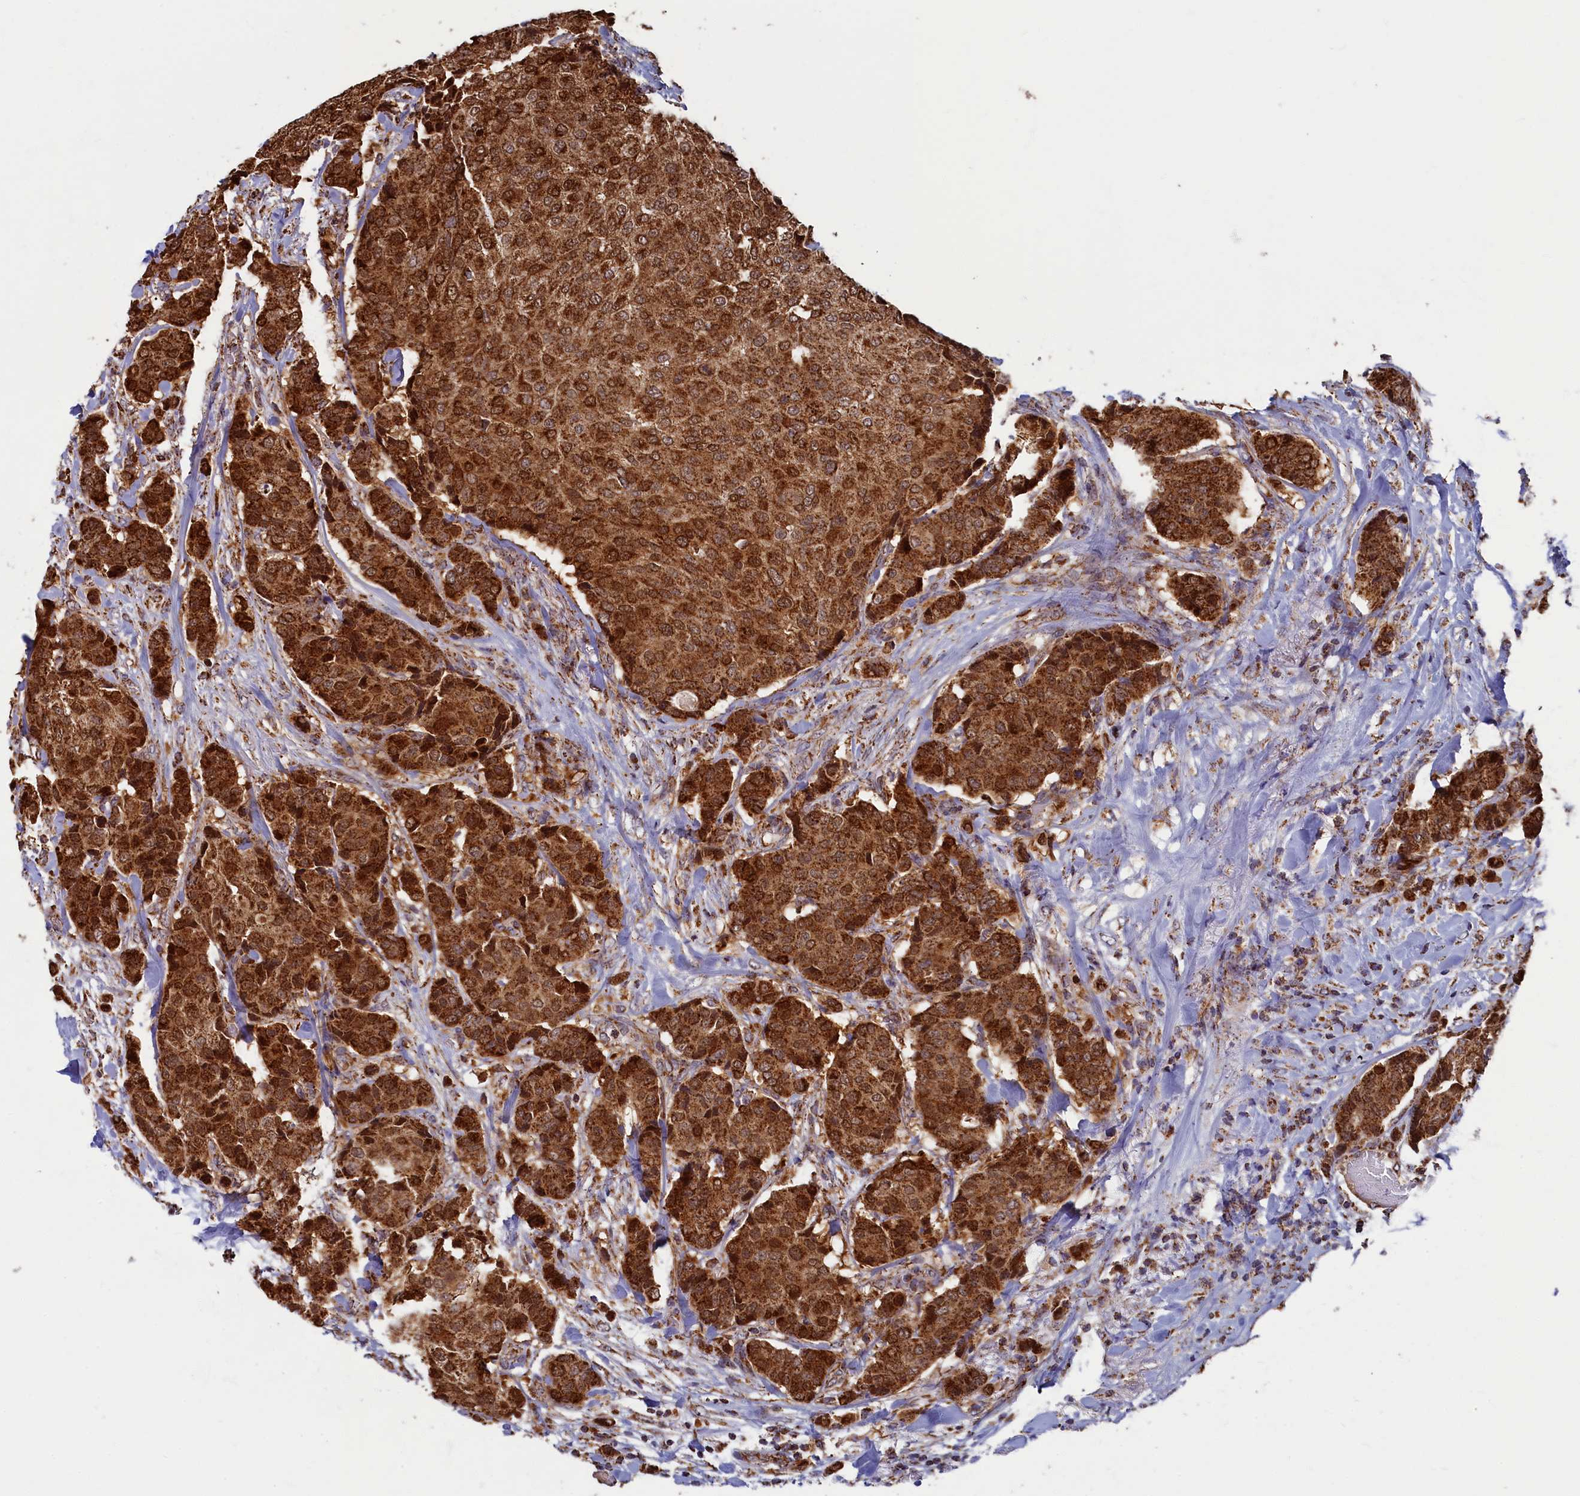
{"staining": {"intensity": "strong", "quantity": ">75%", "location": "cytoplasmic/membranous"}, "tissue": "breast cancer", "cell_type": "Tumor cells", "image_type": "cancer", "snomed": [{"axis": "morphology", "description": "Duct carcinoma"}, {"axis": "topography", "description": "Breast"}], "caption": "The immunohistochemical stain labels strong cytoplasmic/membranous positivity in tumor cells of breast invasive ductal carcinoma tissue.", "gene": "SPR", "patient": {"sex": "female", "age": 75}}